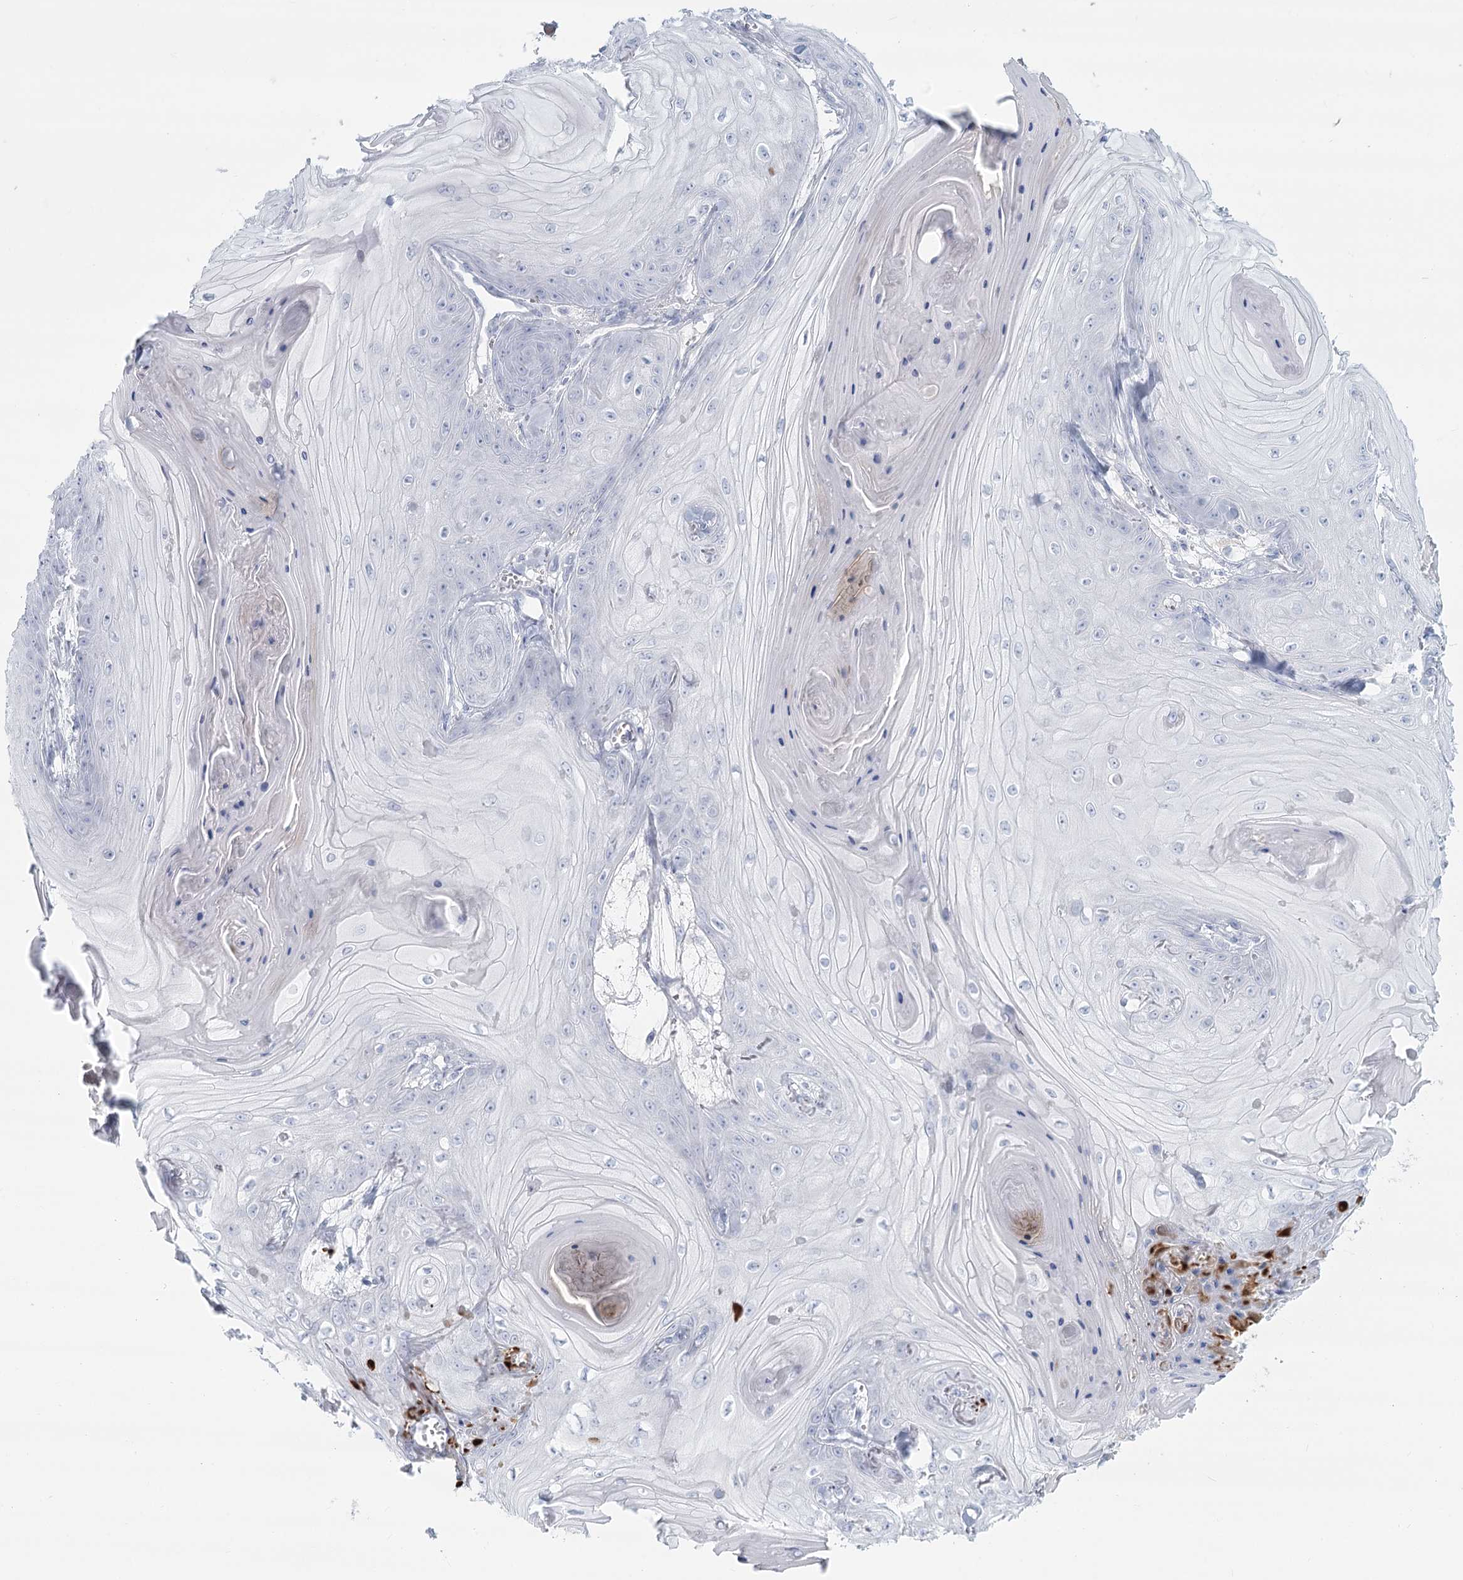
{"staining": {"intensity": "negative", "quantity": "none", "location": "none"}, "tissue": "skin cancer", "cell_type": "Tumor cells", "image_type": "cancer", "snomed": [{"axis": "morphology", "description": "Squamous cell carcinoma, NOS"}, {"axis": "topography", "description": "Skin"}], "caption": "High power microscopy image of an immunohistochemistry image of skin squamous cell carcinoma, revealing no significant positivity in tumor cells.", "gene": "SLC6A19", "patient": {"sex": "male", "age": 74}}